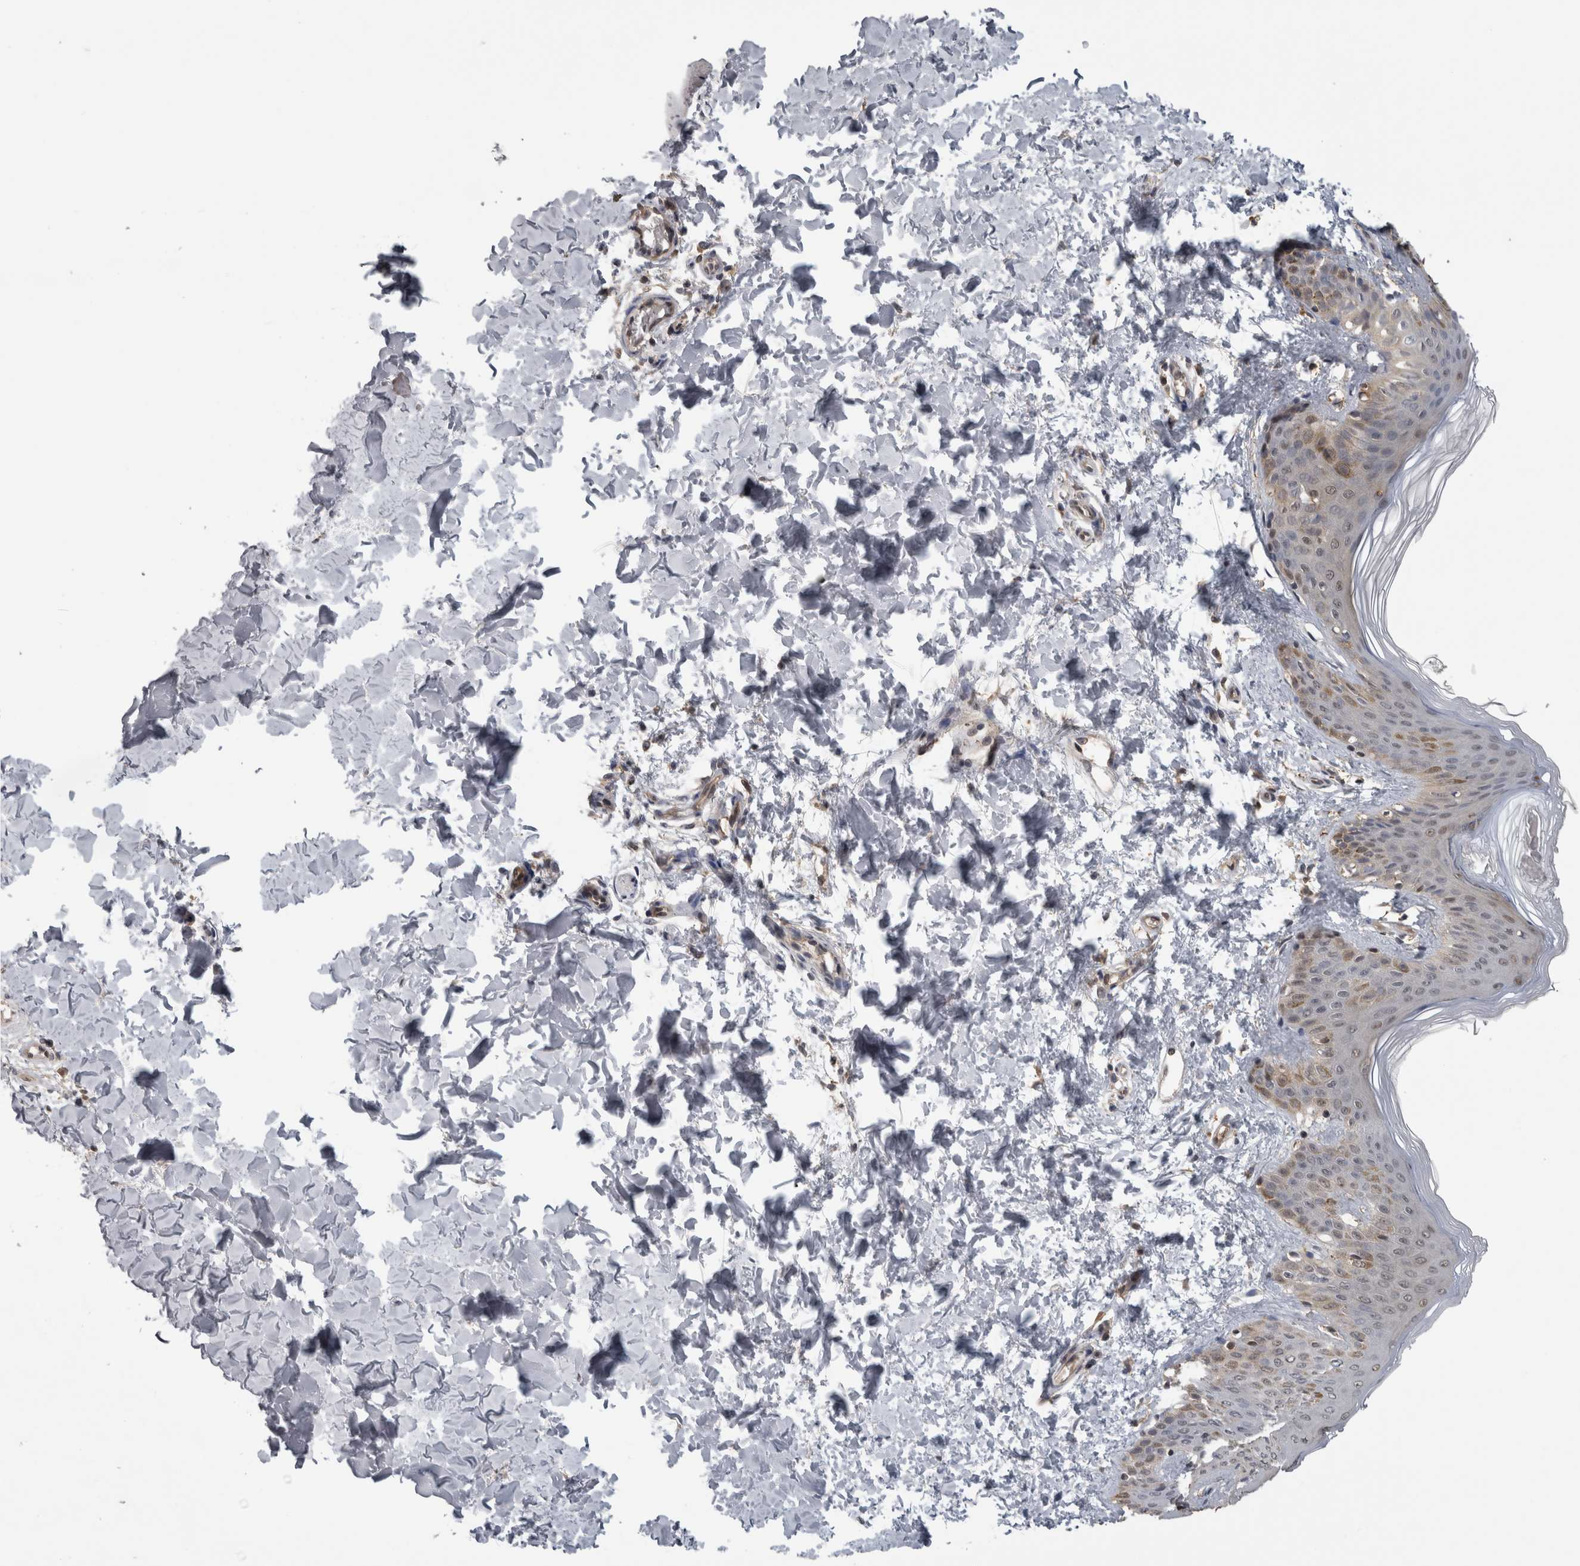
{"staining": {"intensity": "negative", "quantity": "none", "location": "none"}, "tissue": "skin", "cell_type": "Fibroblasts", "image_type": "normal", "snomed": [{"axis": "morphology", "description": "Normal tissue, NOS"}, {"axis": "morphology", "description": "Neoplasm, benign, NOS"}, {"axis": "topography", "description": "Skin"}, {"axis": "topography", "description": "Soft tissue"}], "caption": "An immunohistochemistry (IHC) histopathology image of unremarkable skin is shown. There is no staining in fibroblasts of skin.", "gene": "NAPRT", "patient": {"sex": "male", "age": 26}}